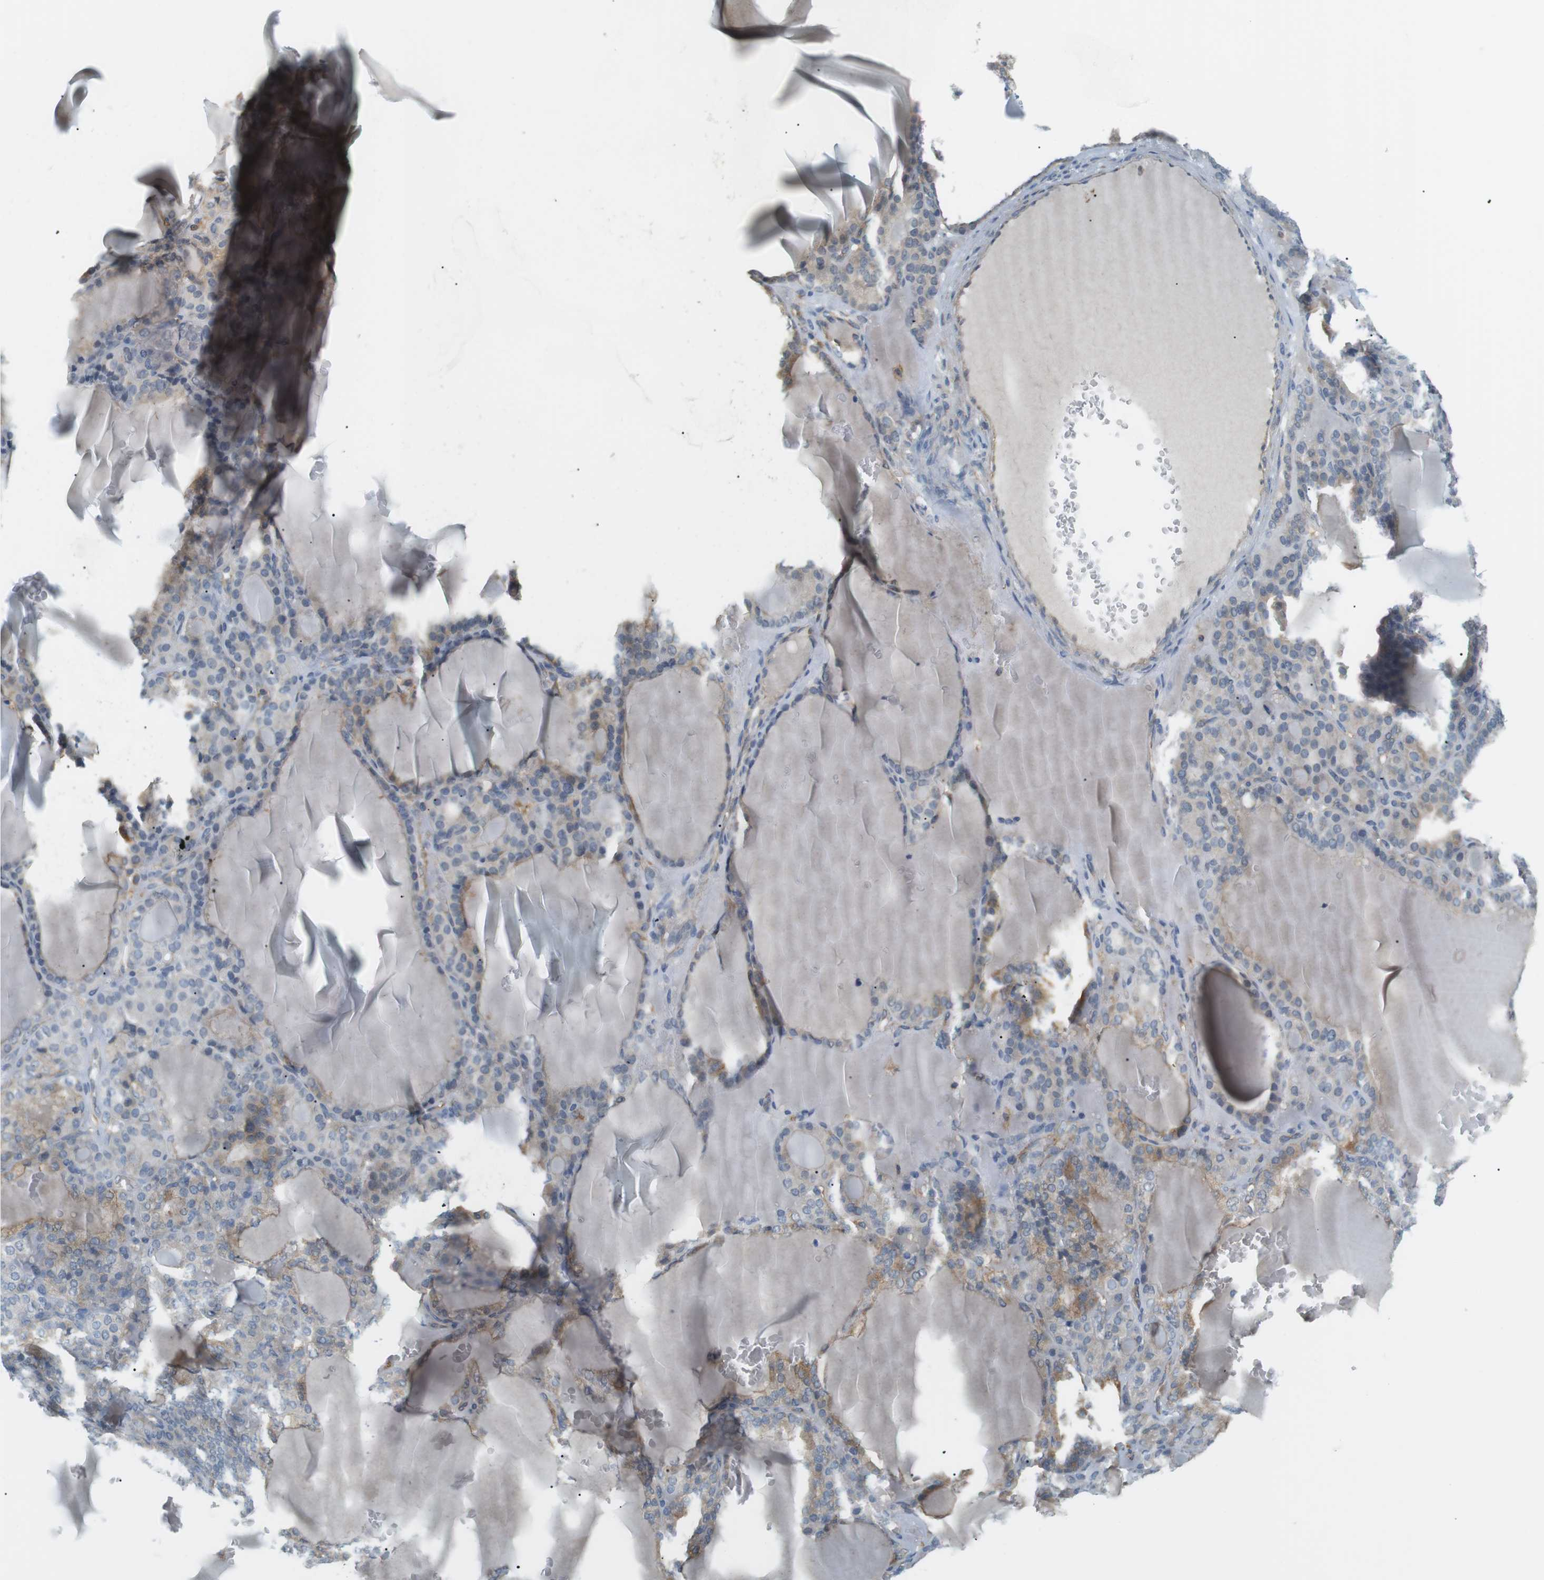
{"staining": {"intensity": "weak", "quantity": "25%-75%", "location": "cytoplasmic/membranous"}, "tissue": "thyroid gland", "cell_type": "Glandular cells", "image_type": "normal", "snomed": [{"axis": "morphology", "description": "Normal tissue, NOS"}, {"axis": "topography", "description": "Thyroid gland"}], "caption": "This image displays immunohistochemistry staining of unremarkable thyroid gland, with low weak cytoplasmic/membranous expression in about 25%-75% of glandular cells.", "gene": "PEPD", "patient": {"sex": "female", "age": 28}}